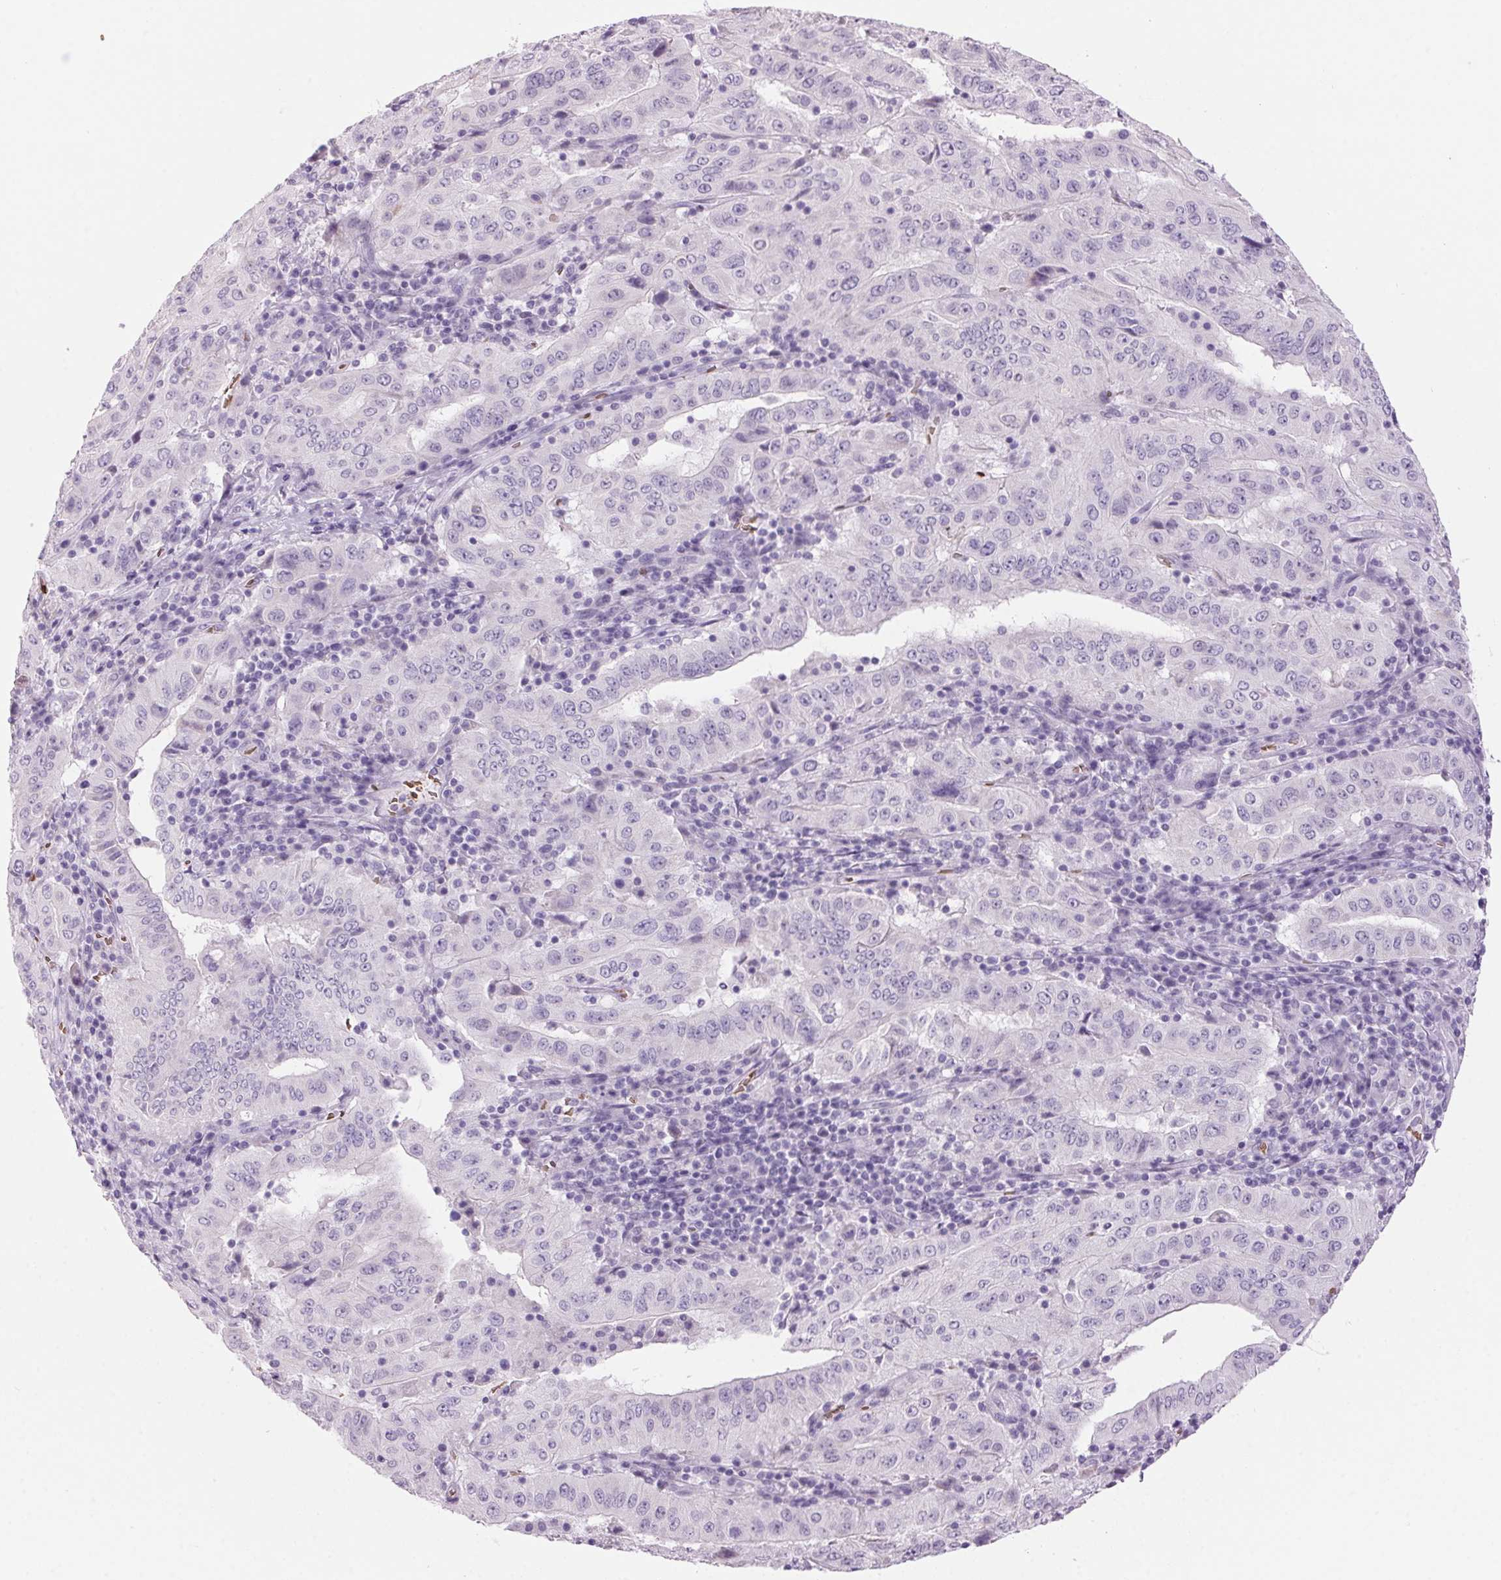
{"staining": {"intensity": "negative", "quantity": "none", "location": "none"}, "tissue": "pancreatic cancer", "cell_type": "Tumor cells", "image_type": "cancer", "snomed": [{"axis": "morphology", "description": "Adenocarcinoma, NOS"}, {"axis": "topography", "description": "Pancreas"}], "caption": "DAB (3,3'-diaminobenzidine) immunohistochemical staining of pancreatic cancer (adenocarcinoma) reveals no significant staining in tumor cells.", "gene": "HBQ1", "patient": {"sex": "male", "age": 63}}